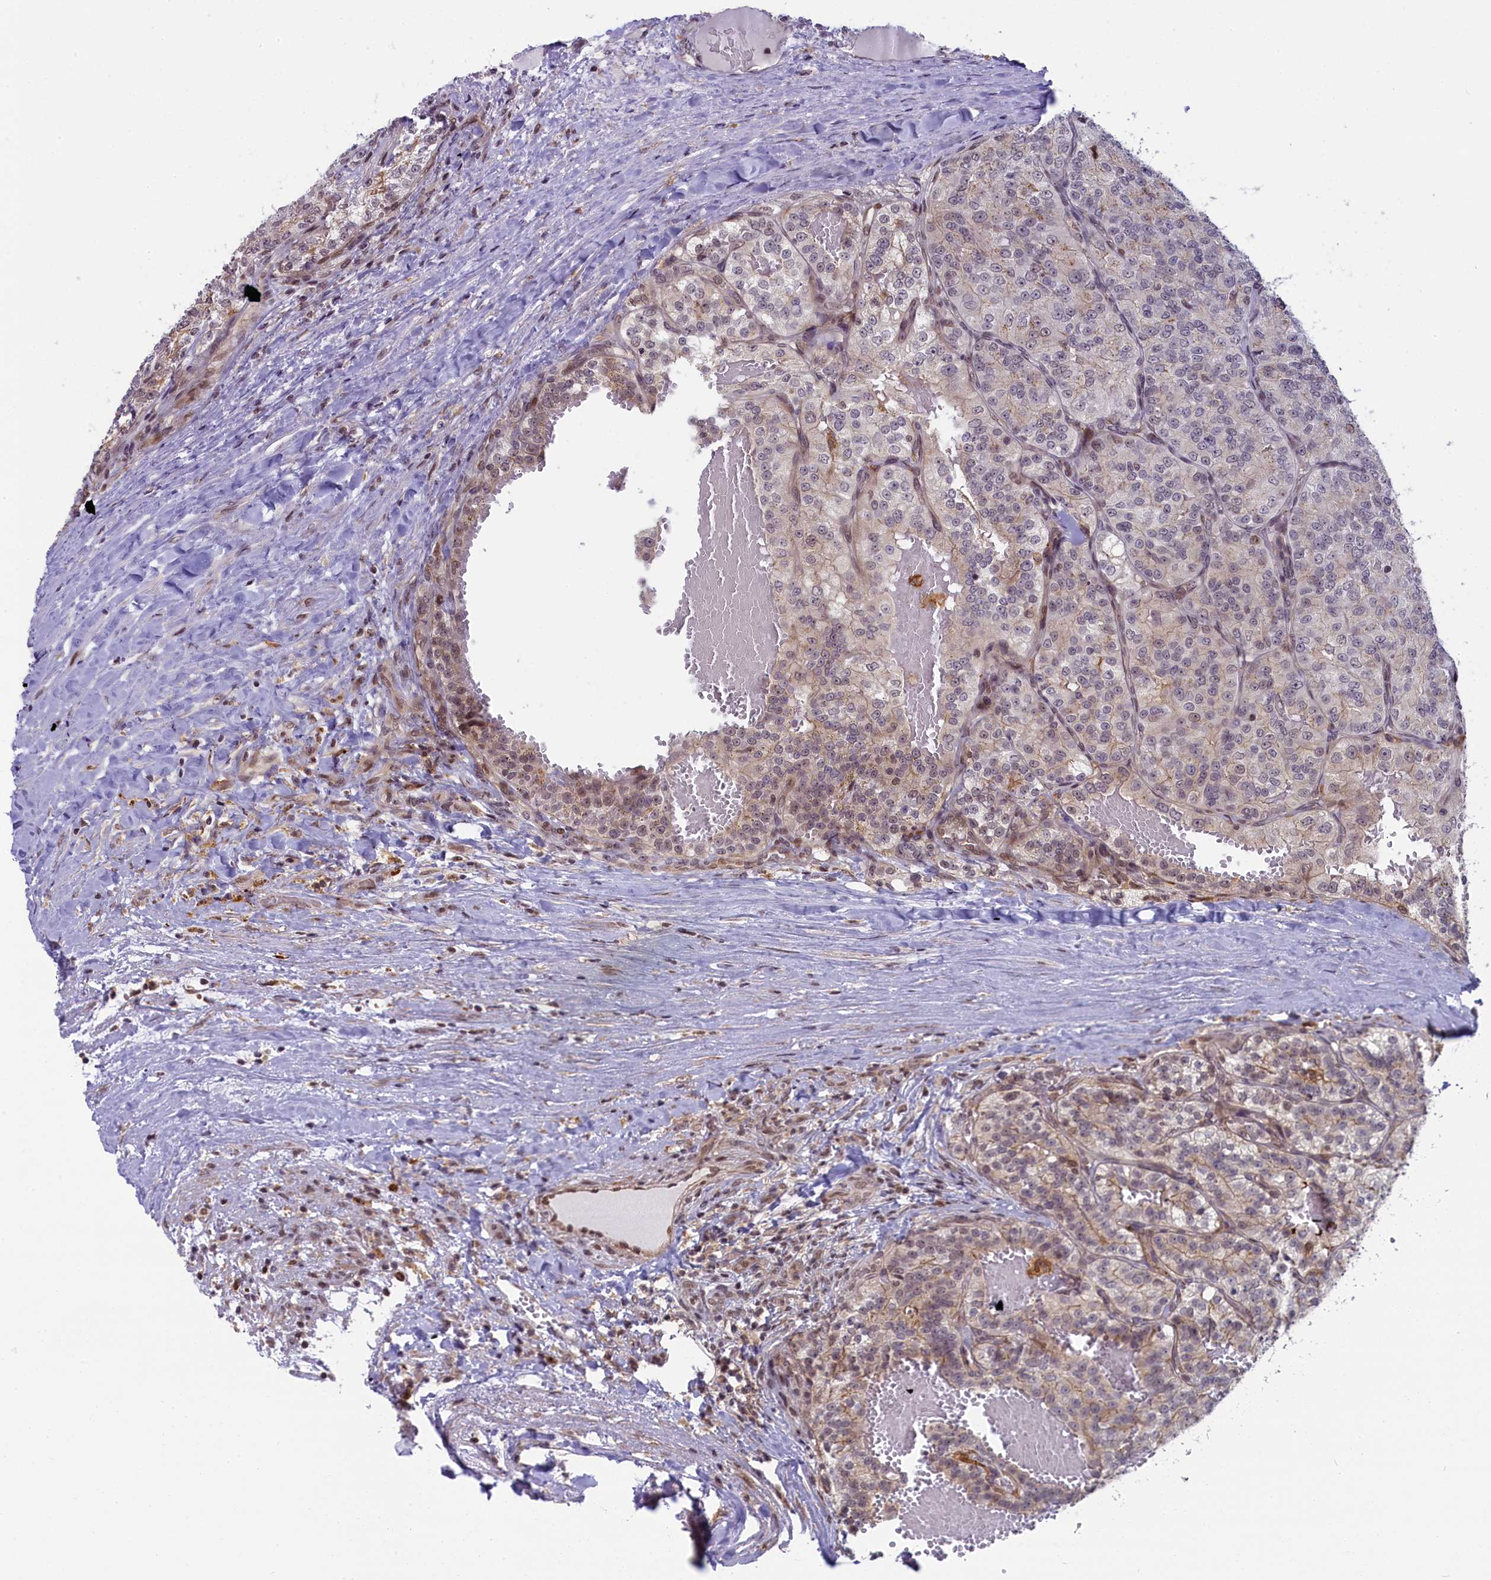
{"staining": {"intensity": "weak", "quantity": "<25%", "location": "nuclear"}, "tissue": "renal cancer", "cell_type": "Tumor cells", "image_type": "cancer", "snomed": [{"axis": "morphology", "description": "Adenocarcinoma, NOS"}, {"axis": "topography", "description": "Kidney"}], "caption": "Immunohistochemistry image of neoplastic tissue: adenocarcinoma (renal) stained with DAB (3,3'-diaminobenzidine) shows no significant protein staining in tumor cells.", "gene": "FCHO1", "patient": {"sex": "female", "age": 63}}